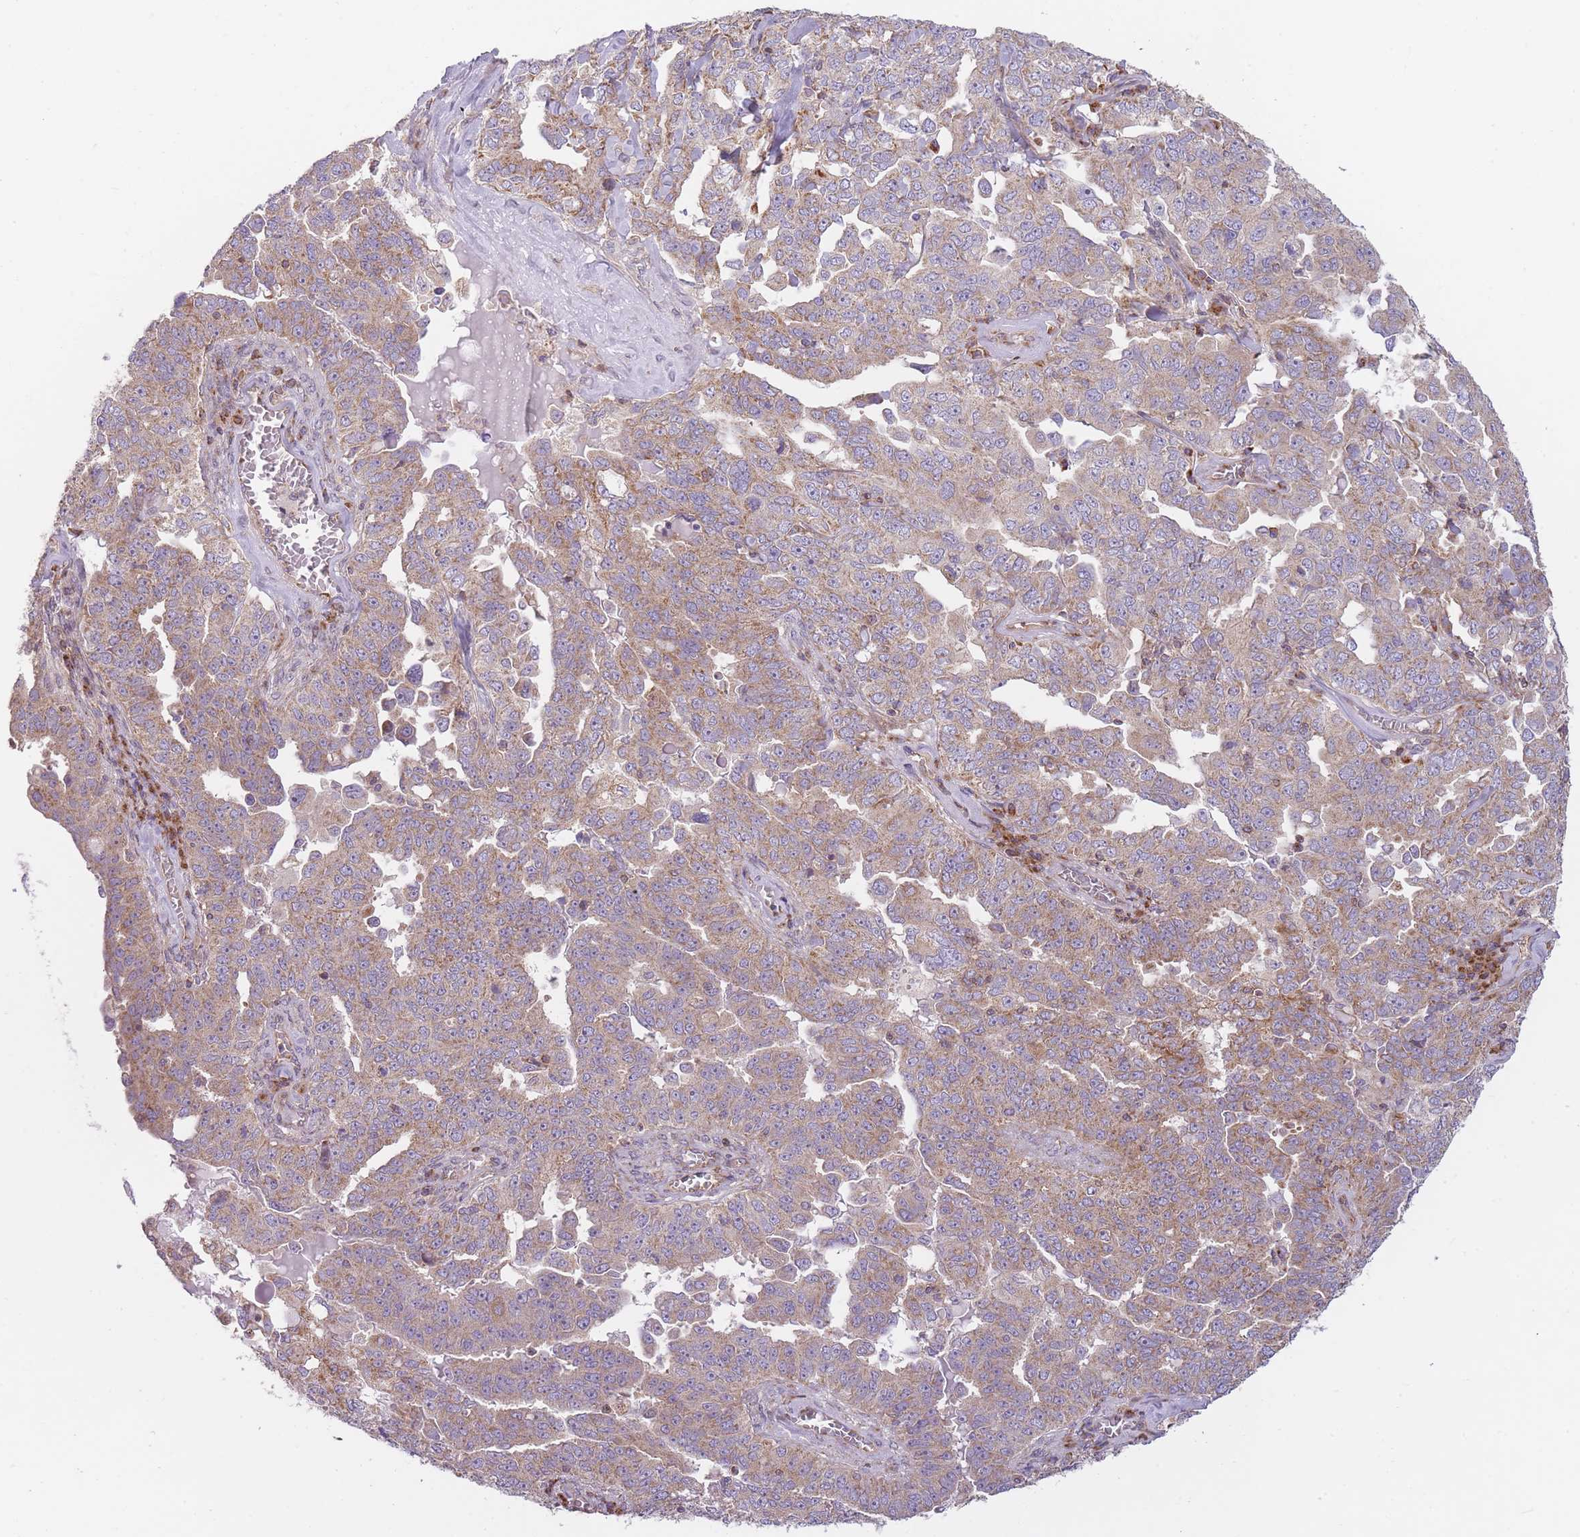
{"staining": {"intensity": "moderate", "quantity": "25%-75%", "location": "cytoplasmic/membranous"}, "tissue": "ovarian cancer", "cell_type": "Tumor cells", "image_type": "cancer", "snomed": [{"axis": "morphology", "description": "Carcinoma, endometroid"}, {"axis": "topography", "description": "Ovary"}], "caption": "Brown immunohistochemical staining in human ovarian cancer (endometroid carcinoma) shows moderate cytoplasmic/membranous staining in about 25%-75% of tumor cells. (DAB (3,3'-diaminobenzidine) IHC, brown staining for protein, blue staining for nuclei).", "gene": "NDUFA9", "patient": {"sex": "female", "age": 62}}